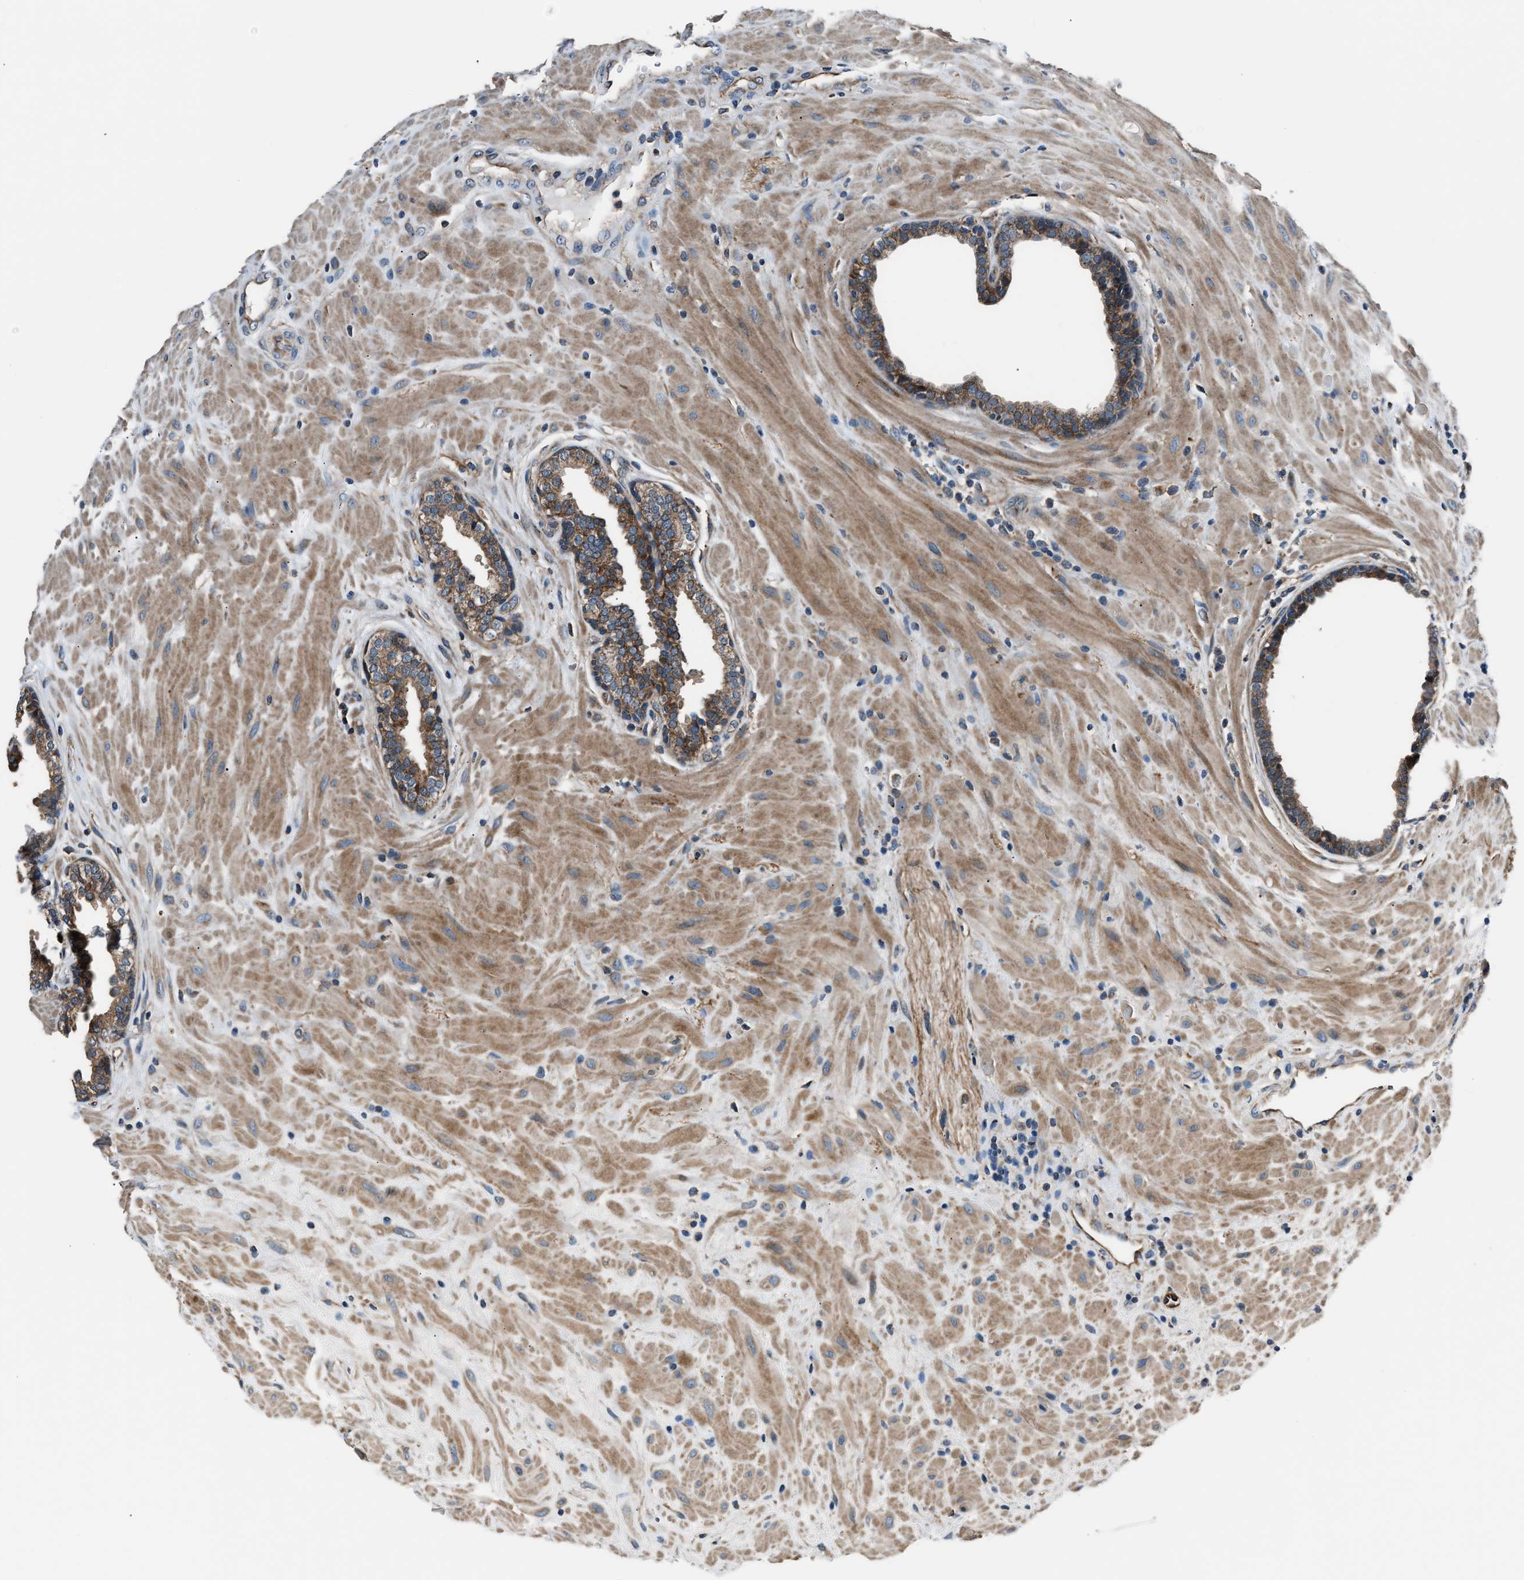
{"staining": {"intensity": "moderate", "quantity": ">75%", "location": "cytoplasmic/membranous"}, "tissue": "prostate", "cell_type": "Glandular cells", "image_type": "normal", "snomed": [{"axis": "morphology", "description": "Normal tissue, NOS"}, {"axis": "topography", "description": "Prostate"}], "caption": "This histopathology image displays immunohistochemistry (IHC) staining of normal prostate, with medium moderate cytoplasmic/membranous staining in about >75% of glandular cells.", "gene": "ENSG00000281039", "patient": {"sex": "male", "age": 51}}